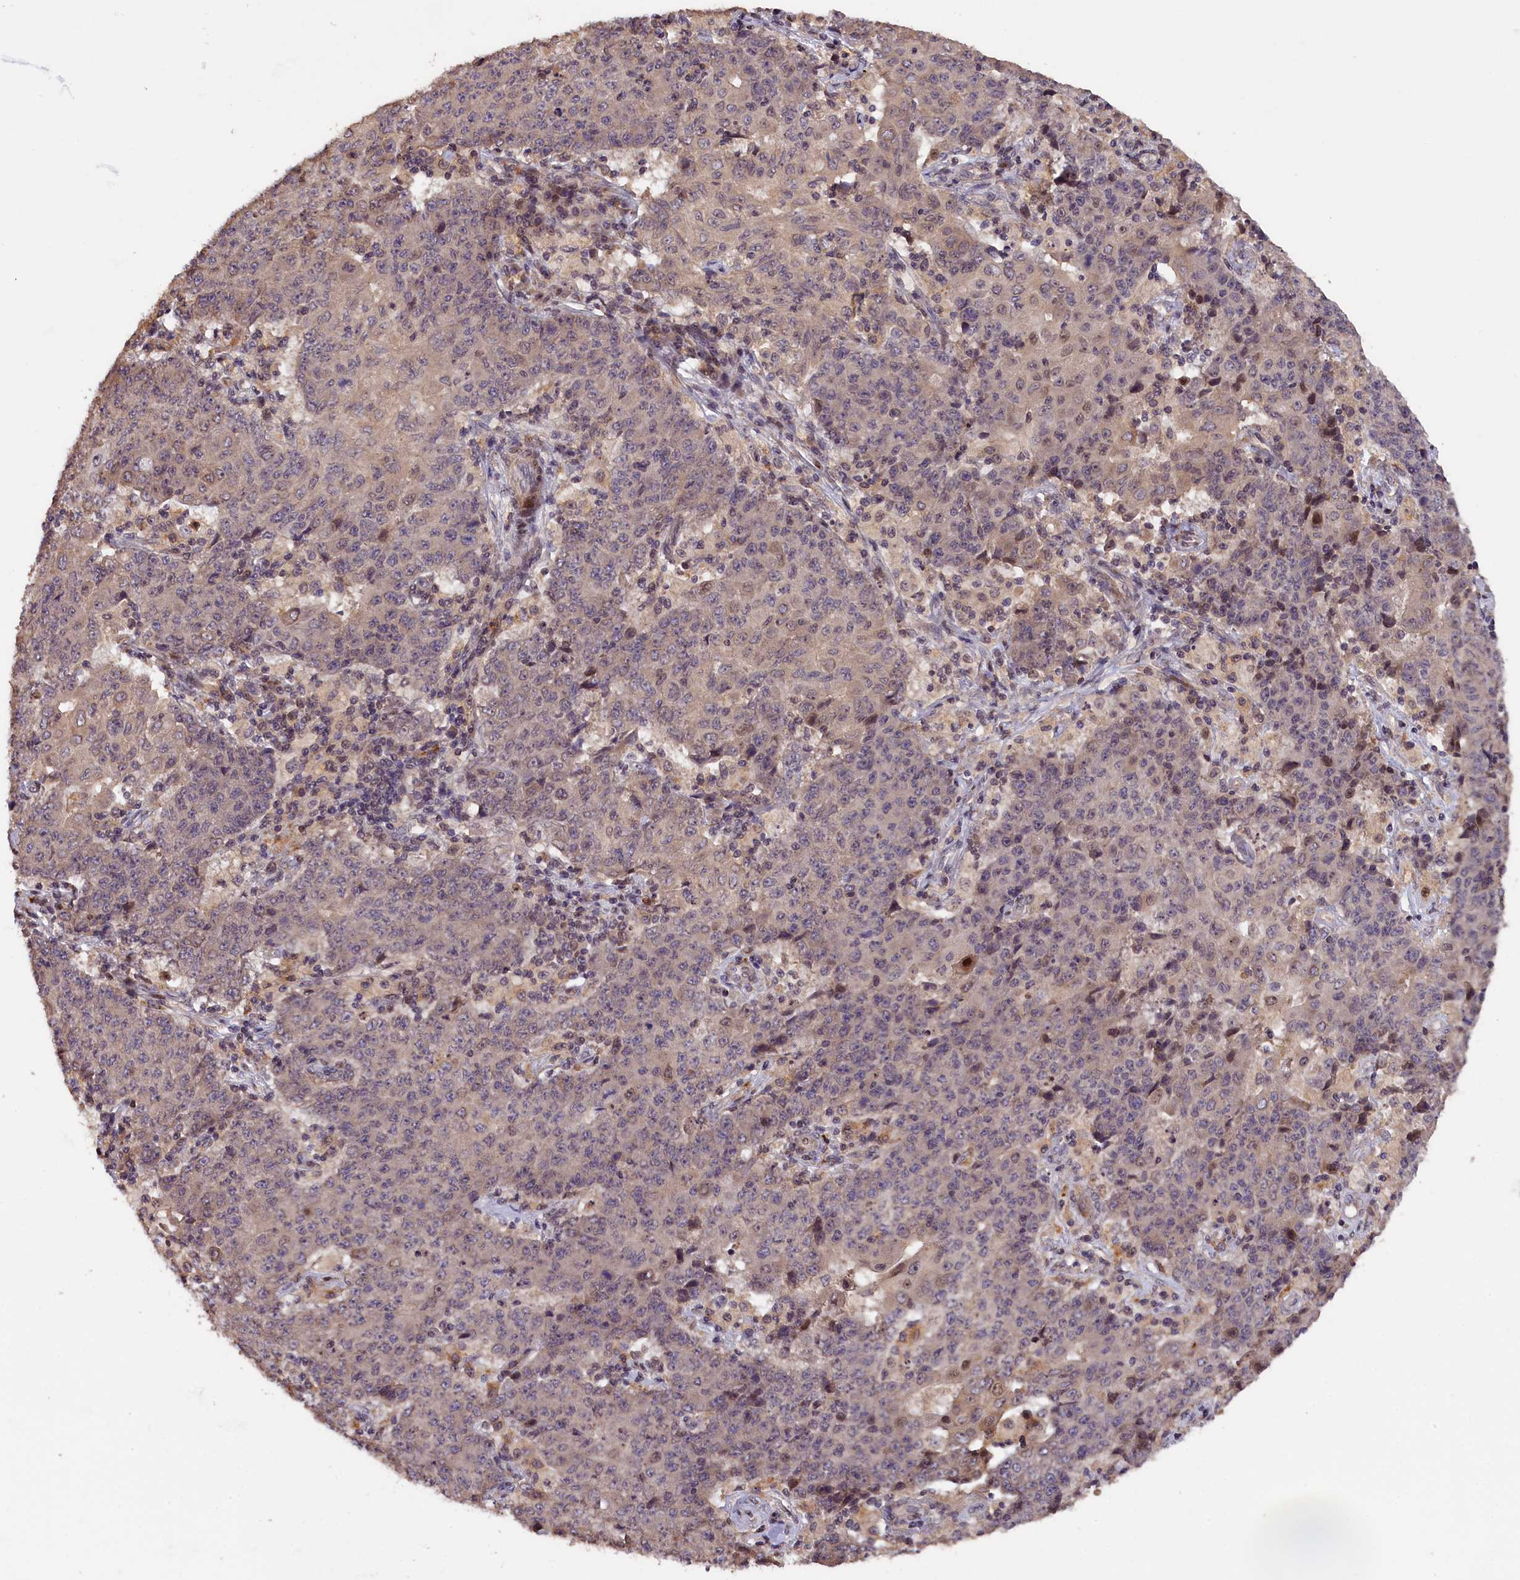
{"staining": {"intensity": "weak", "quantity": "<25%", "location": "cytoplasmic/membranous"}, "tissue": "ovarian cancer", "cell_type": "Tumor cells", "image_type": "cancer", "snomed": [{"axis": "morphology", "description": "Carcinoma, endometroid"}, {"axis": "topography", "description": "Ovary"}], "caption": "Tumor cells are negative for brown protein staining in ovarian cancer.", "gene": "DNAJB9", "patient": {"sex": "female", "age": 42}}